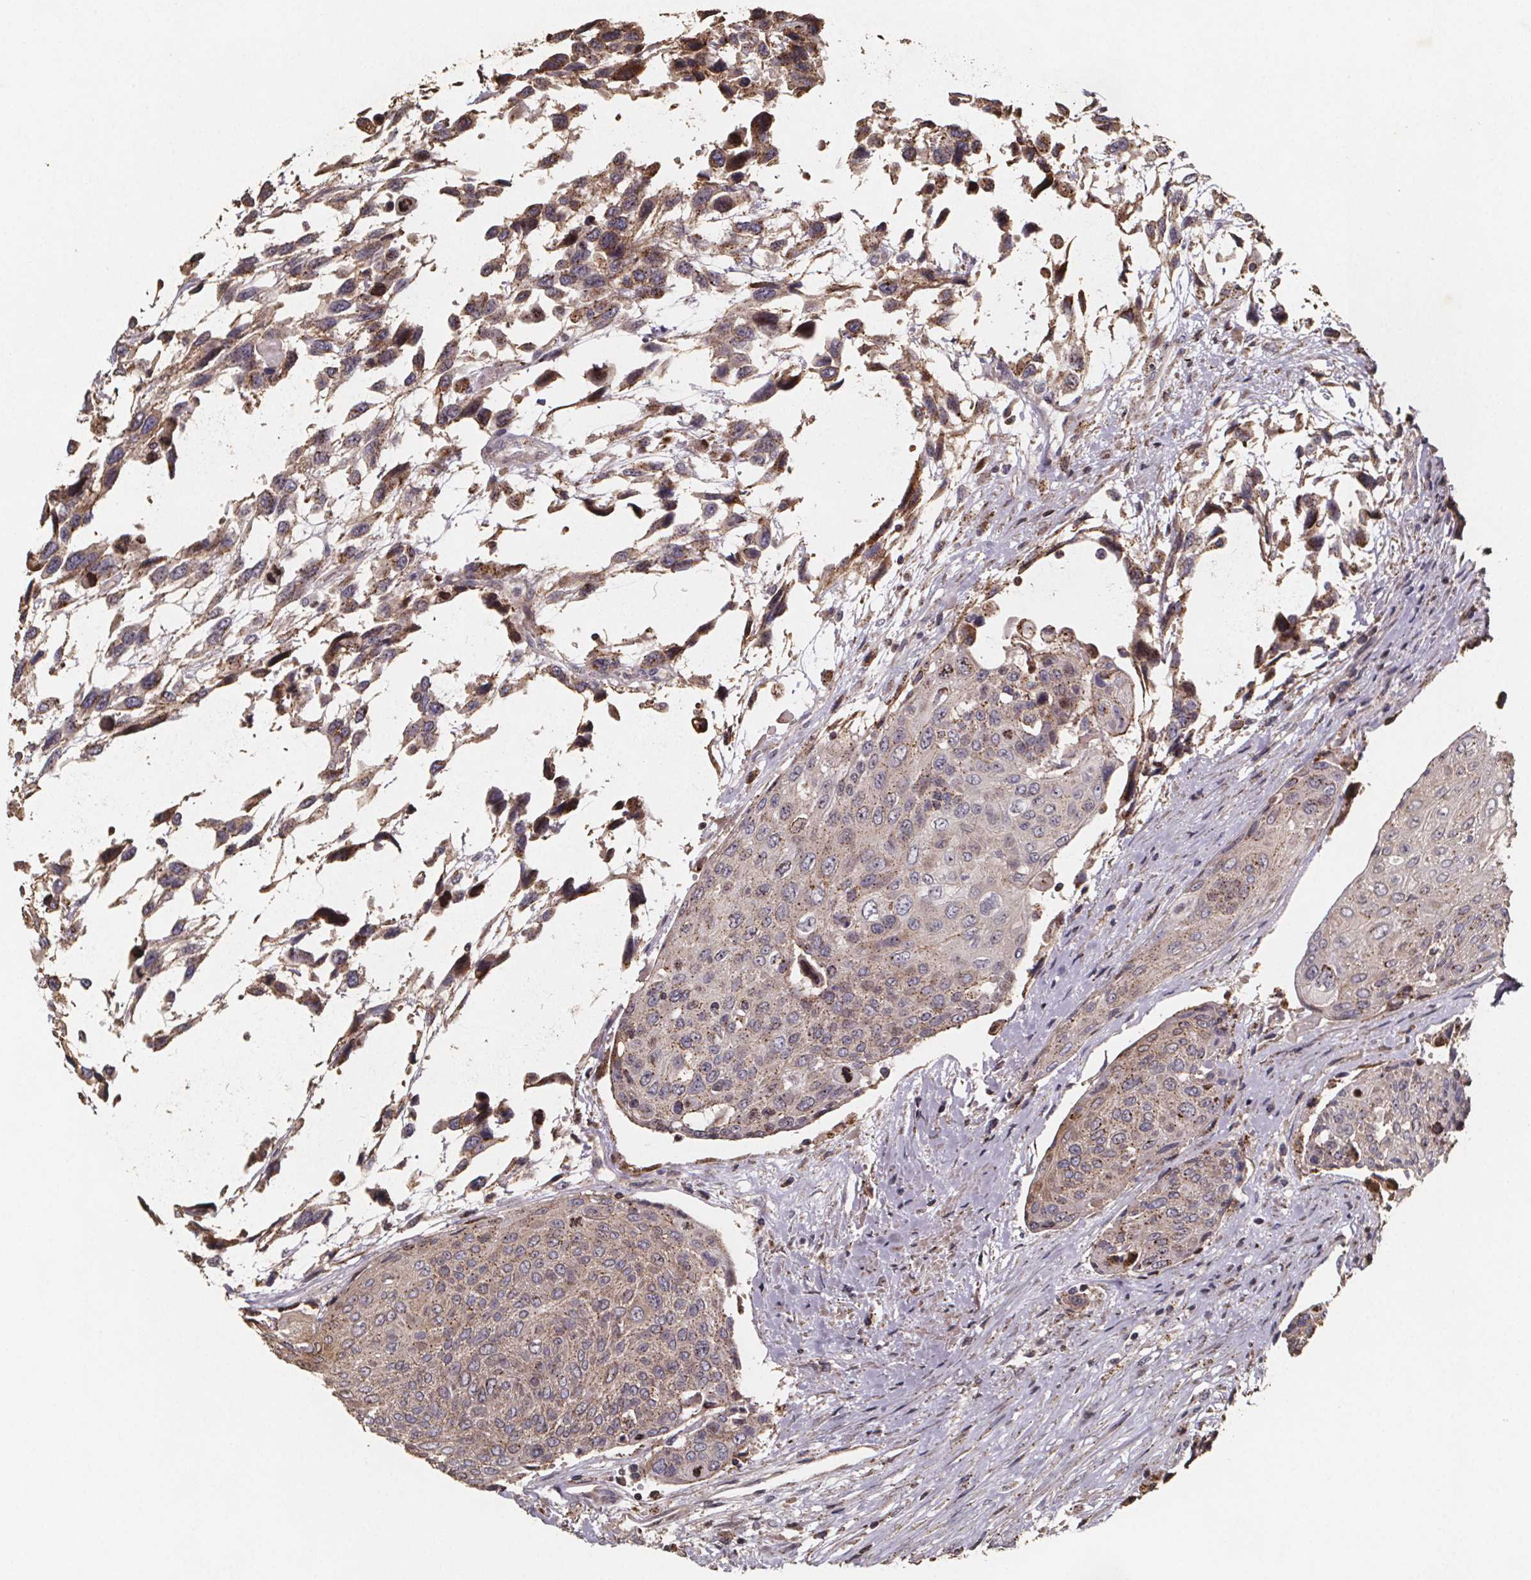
{"staining": {"intensity": "weak", "quantity": "25%-75%", "location": "cytoplasmic/membranous"}, "tissue": "urothelial cancer", "cell_type": "Tumor cells", "image_type": "cancer", "snomed": [{"axis": "morphology", "description": "Urothelial carcinoma, High grade"}, {"axis": "topography", "description": "Urinary bladder"}], "caption": "A brown stain shows weak cytoplasmic/membranous staining of a protein in human urothelial cancer tumor cells. (DAB (3,3'-diaminobenzidine) IHC with brightfield microscopy, high magnification).", "gene": "ZNF879", "patient": {"sex": "female", "age": 70}}